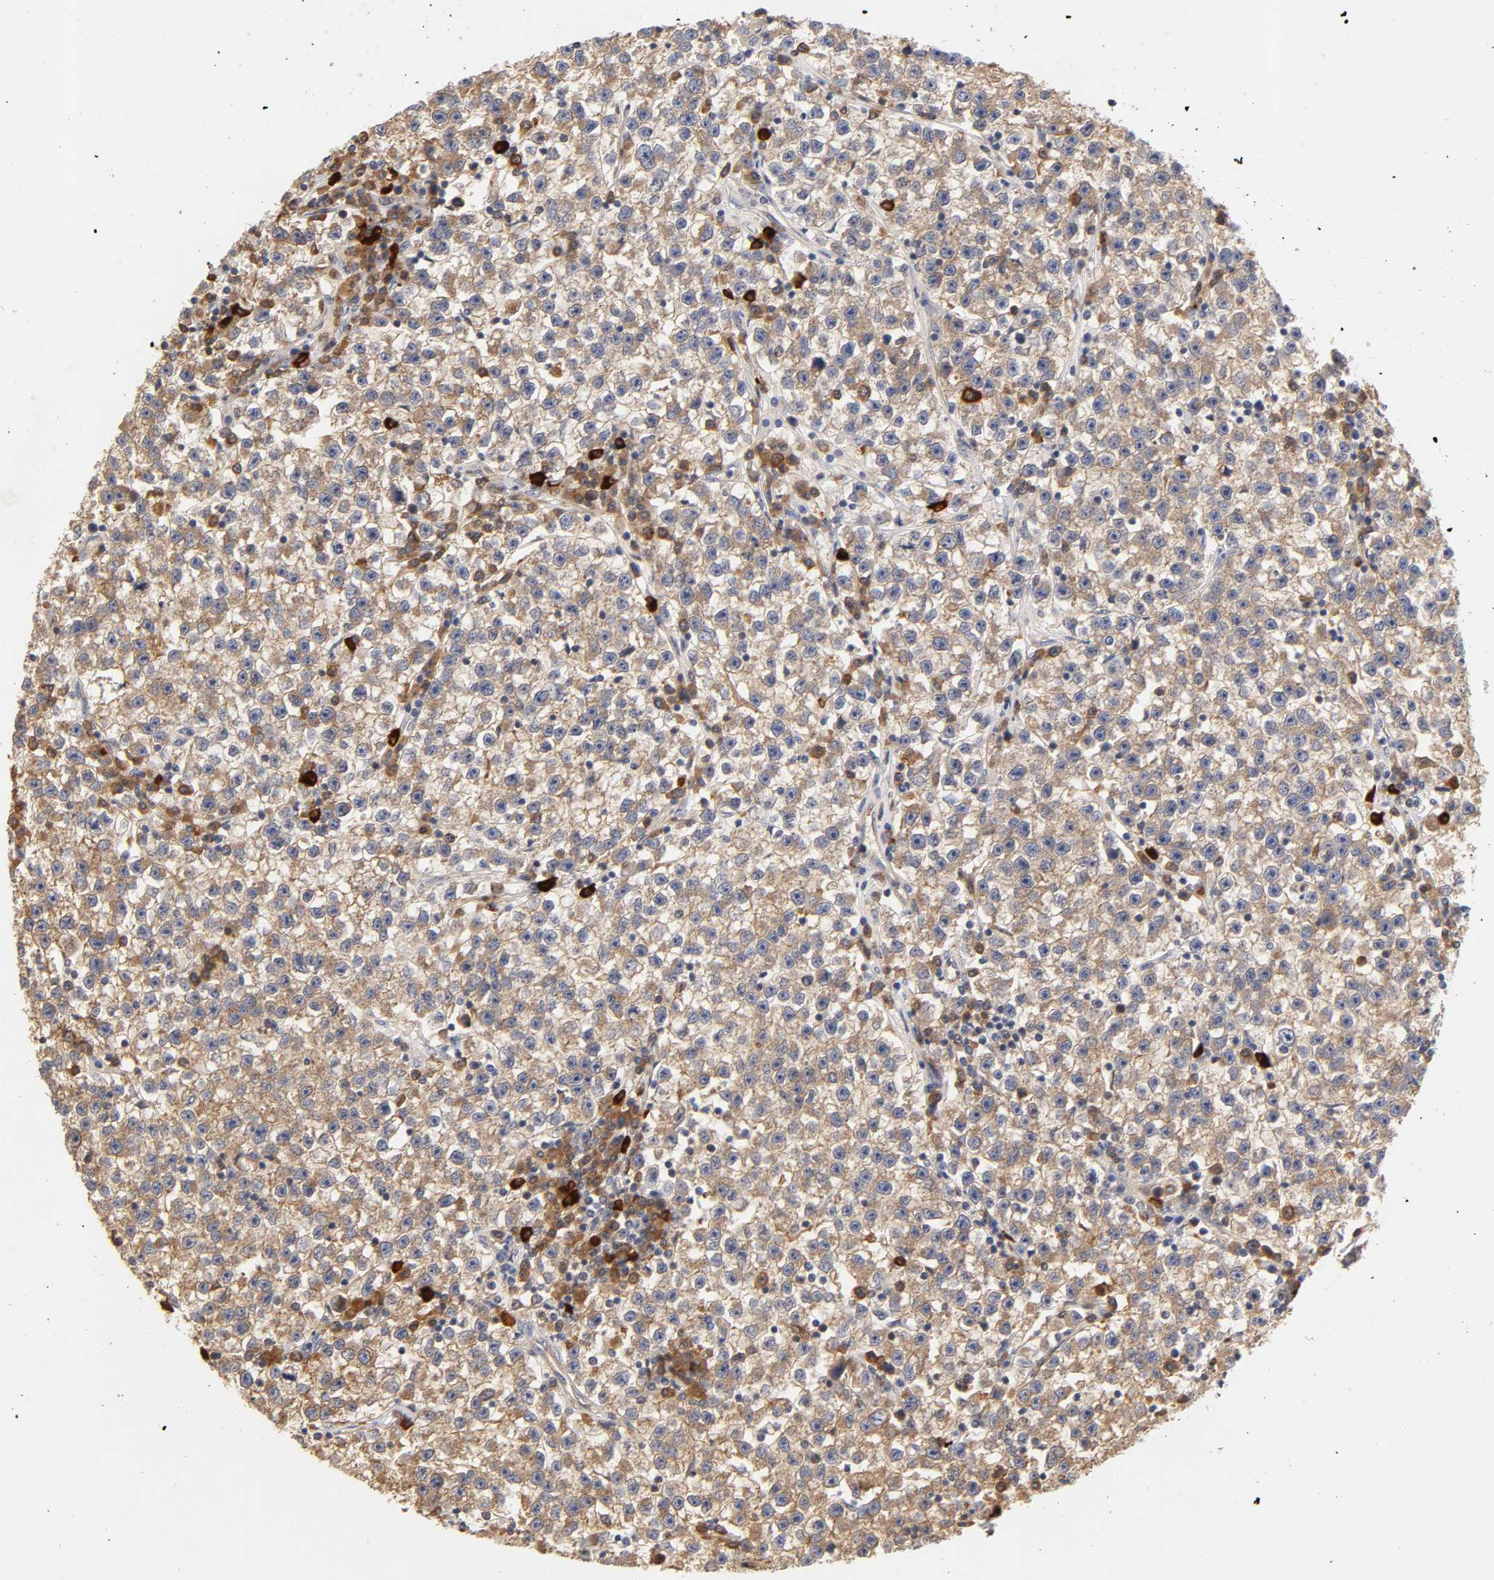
{"staining": {"intensity": "moderate", "quantity": ">75%", "location": "cytoplasmic/membranous"}, "tissue": "testis cancer", "cell_type": "Tumor cells", "image_type": "cancer", "snomed": [{"axis": "morphology", "description": "Seminoma, NOS"}, {"axis": "topography", "description": "Testis"}], "caption": "Protein staining of testis cancer tissue exhibits moderate cytoplasmic/membranous staining in approximately >75% of tumor cells. (IHC, brightfield microscopy, high magnification).", "gene": "RPS29", "patient": {"sex": "male", "age": 22}}